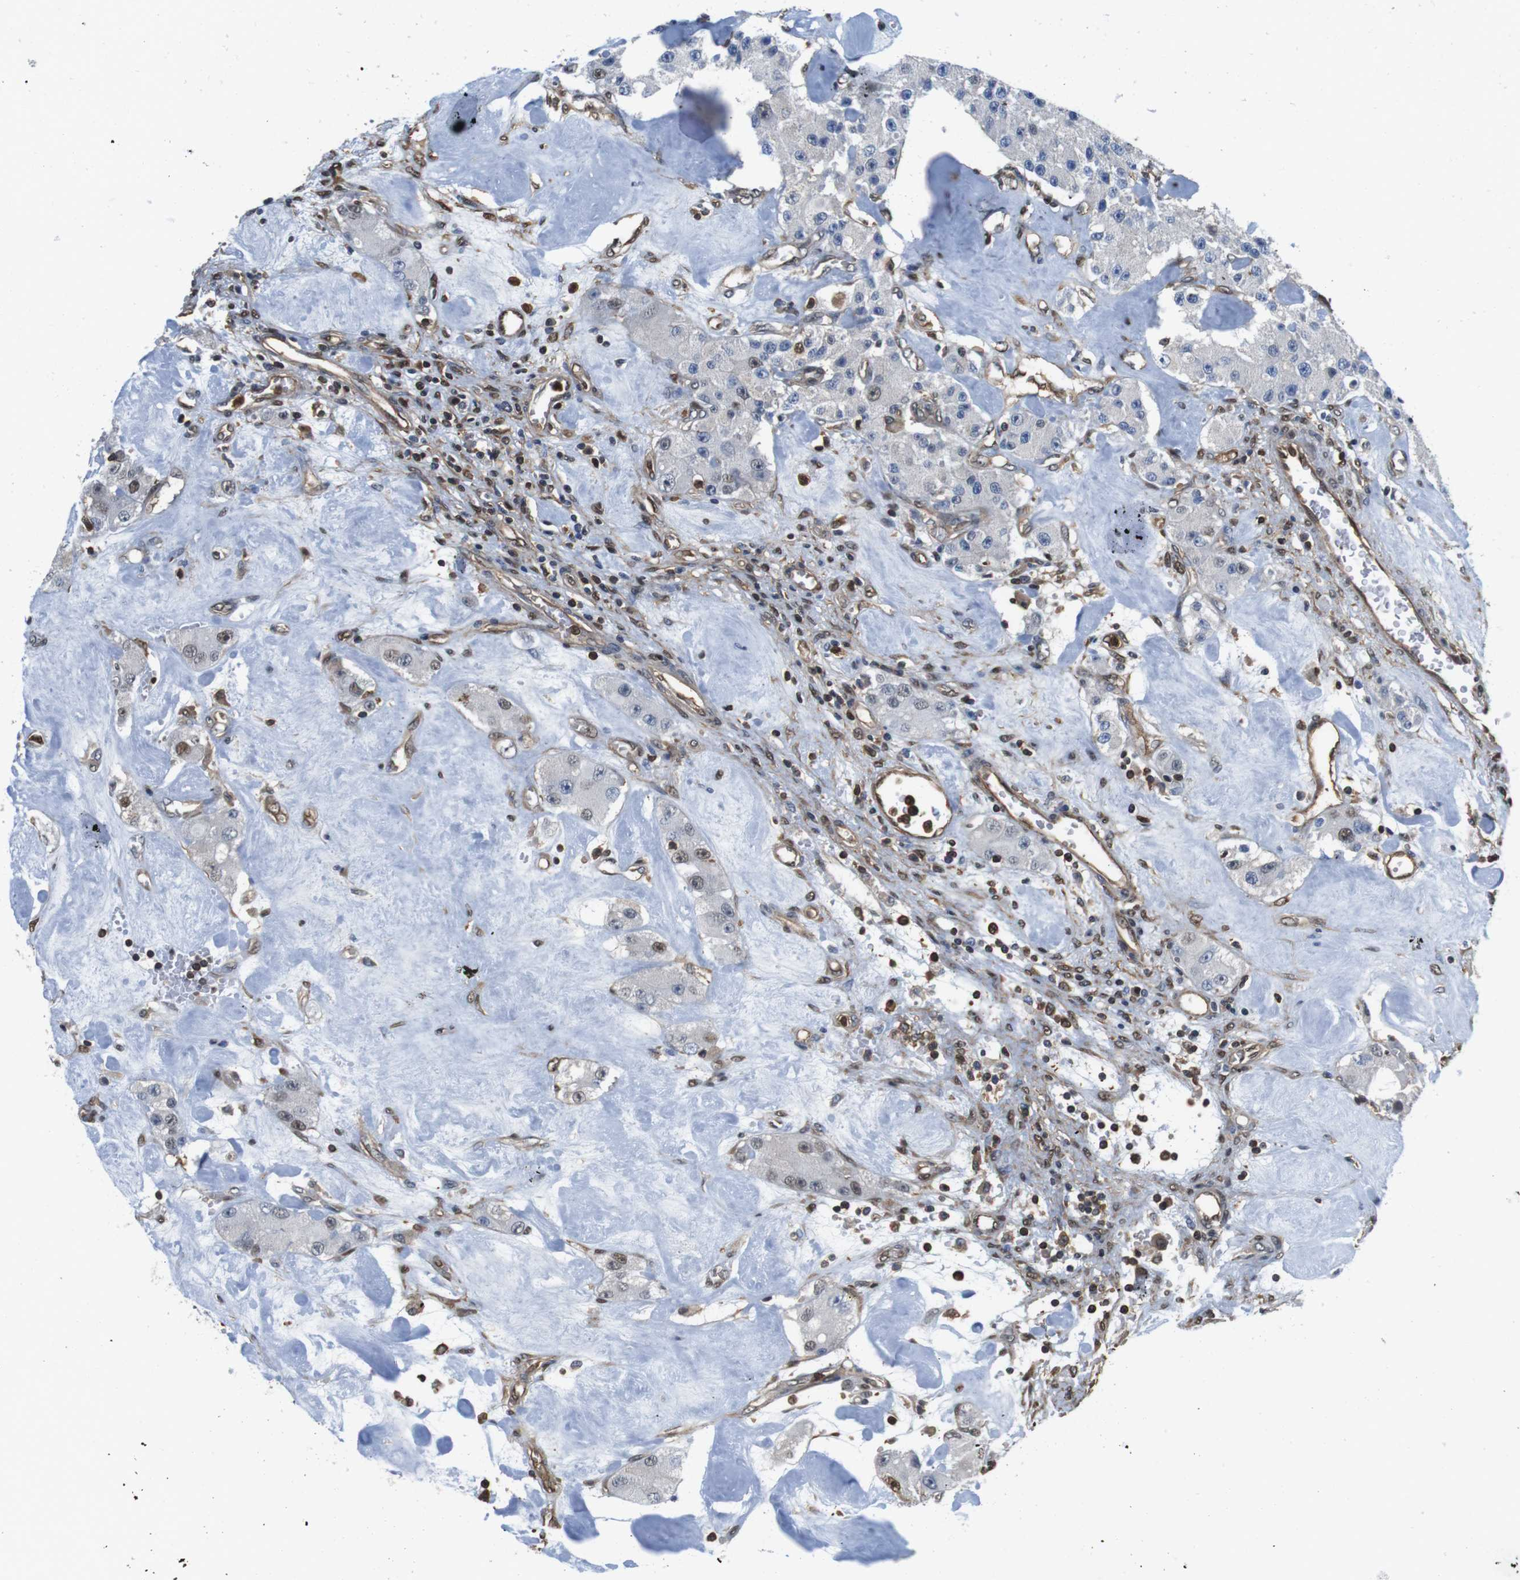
{"staining": {"intensity": "weak", "quantity": "<25%", "location": "nuclear"}, "tissue": "carcinoid", "cell_type": "Tumor cells", "image_type": "cancer", "snomed": [{"axis": "morphology", "description": "Carcinoid, malignant, NOS"}, {"axis": "topography", "description": "Pancreas"}], "caption": "There is no significant positivity in tumor cells of malignant carcinoid.", "gene": "LDHA", "patient": {"sex": "male", "age": 41}}